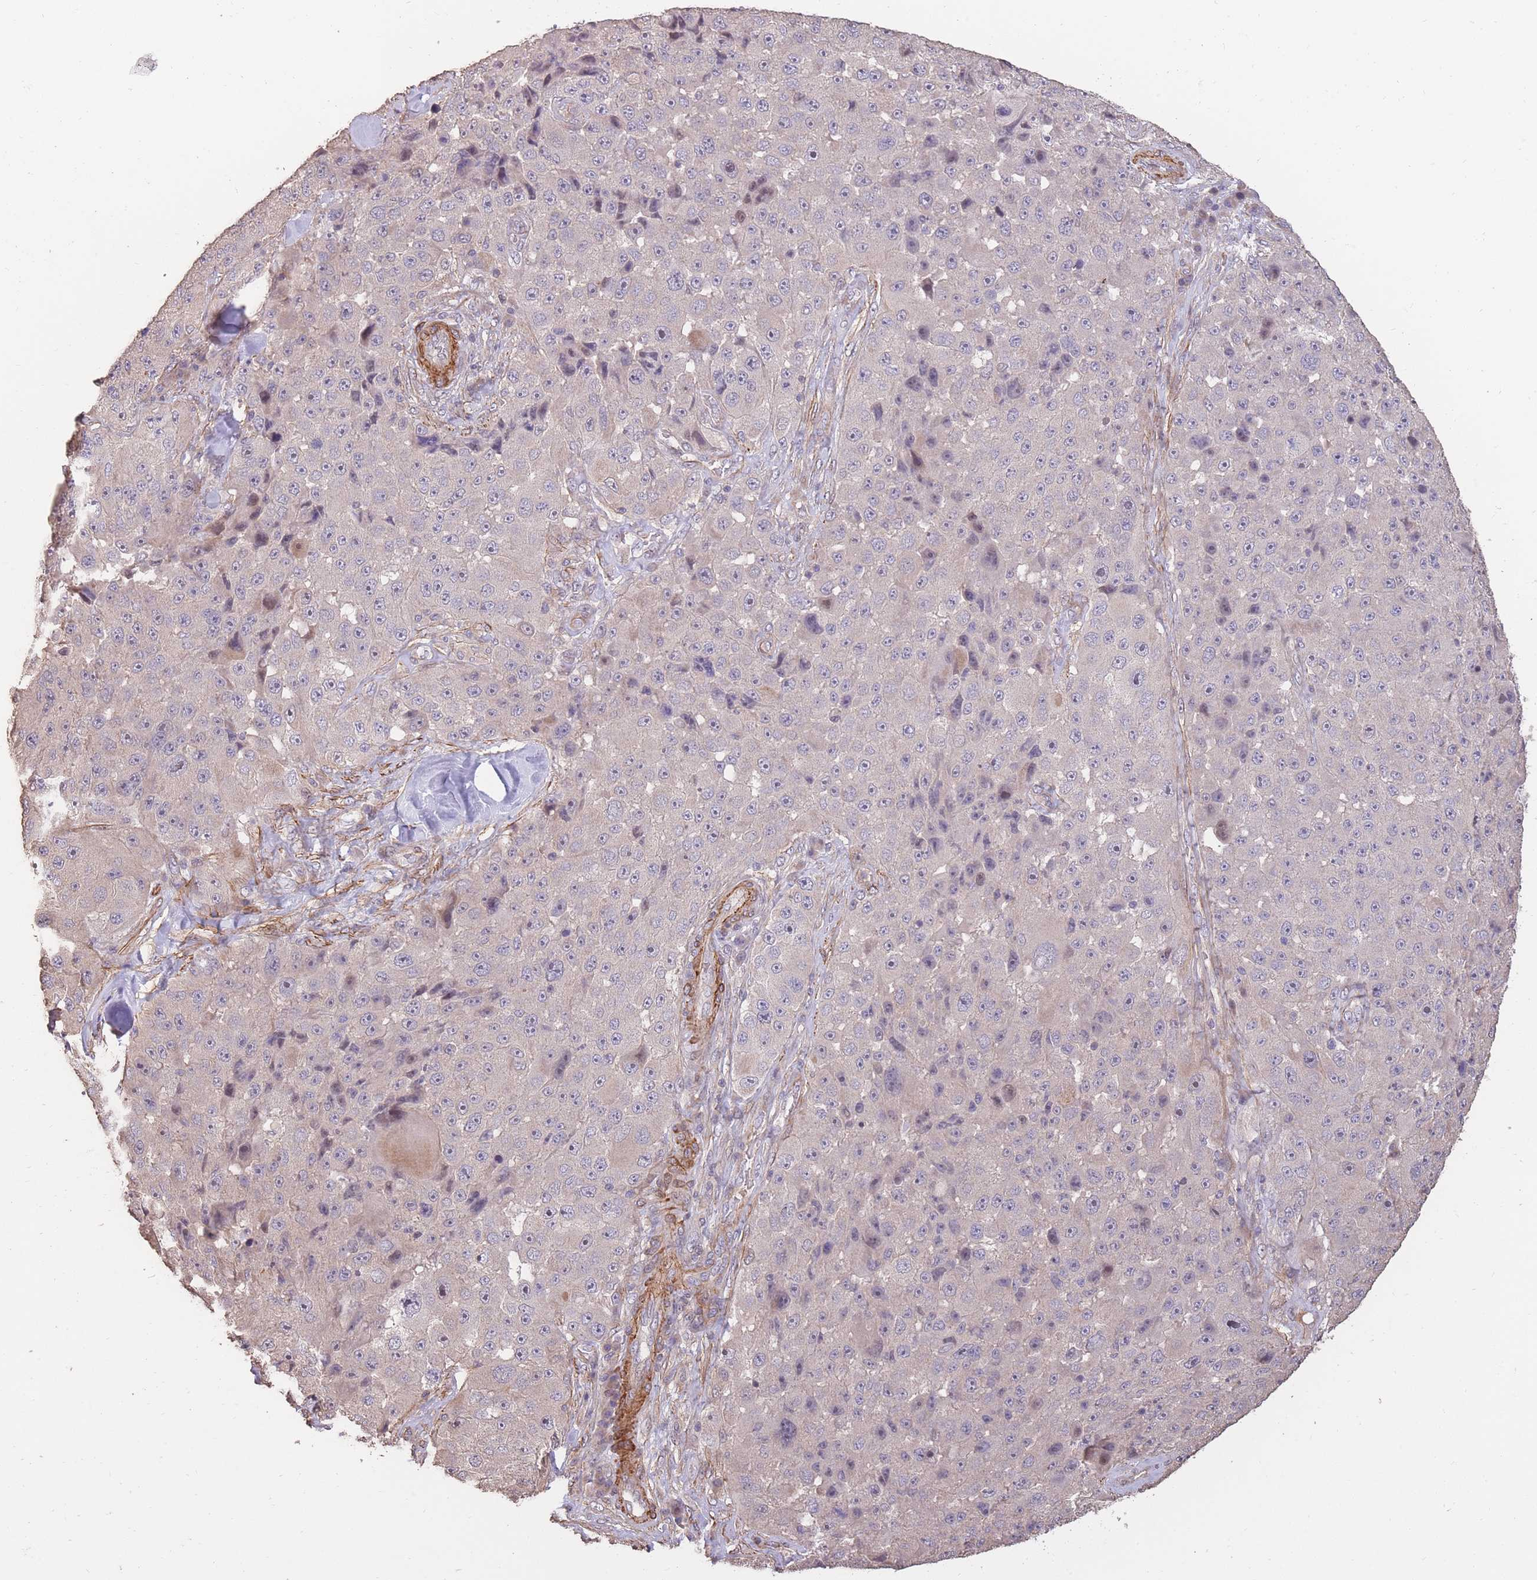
{"staining": {"intensity": "negative", "quantity": "none", "location": "none"}, "tissue": "melanoma", "cell_type": "Tumor cells", "image_type": "cancer", "snomed": [{"axis": "morphology", "description": "Malignant melanoma, Metastatic site"}, {"axis": "topography", "description": "Lymph node"}], "caption": "High power microscopy micrograph of an immunohistochemistry (IHC) photomicrograph of melanoma, revealing no significant expression in tumor cells. (Brightfield microscopy of DAB immunohistochemistry at high magnification).", "gene": "NLRC4", "patient": {"sex": "male", "age": 62}}